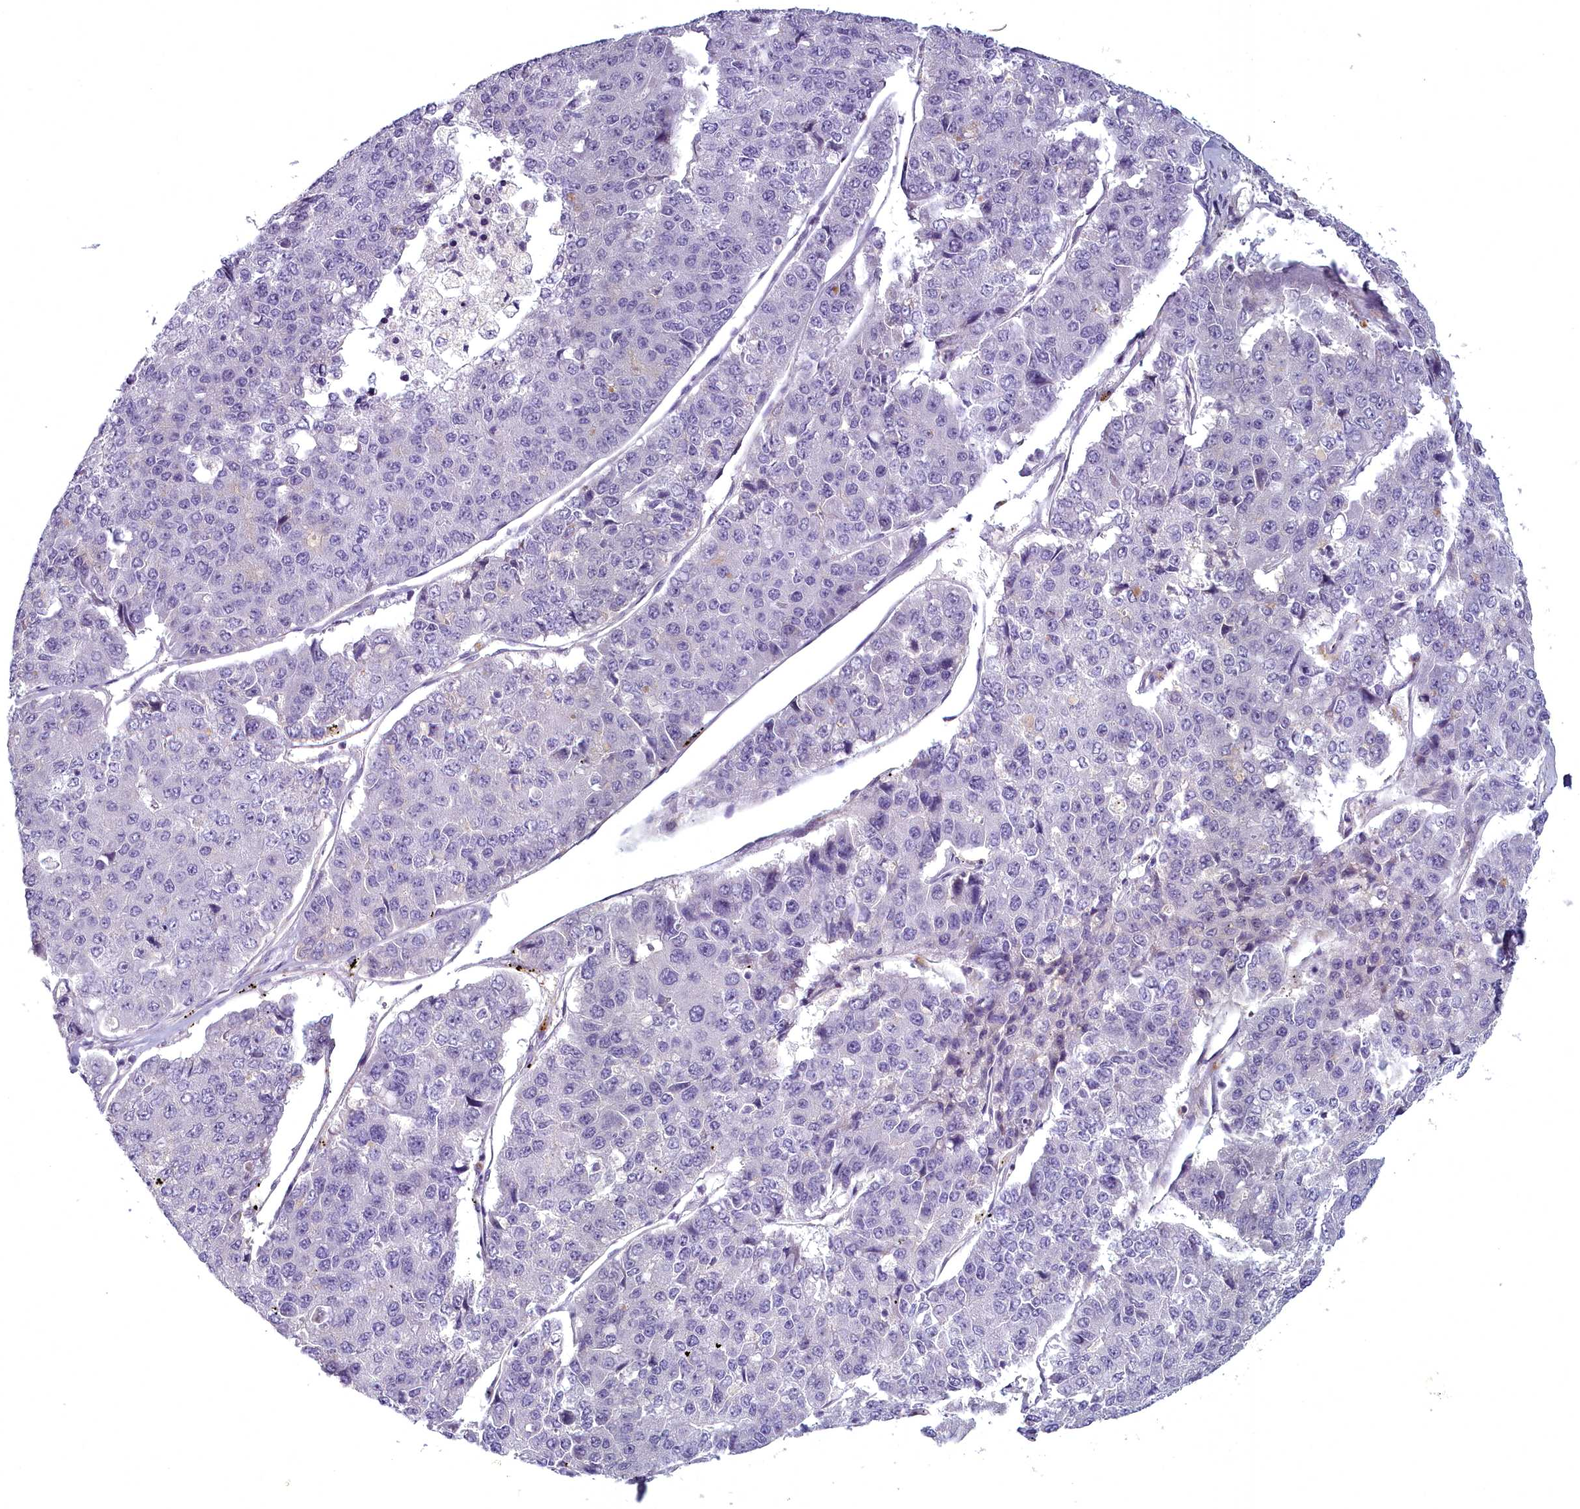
{"staining": {"intensity": "negative", "quantity": "none", "location": "none"}, "tissue": "pancreatic cancer", "cell_type": "Tumor cells", "image_type": "cancer", "snomed": [{"axis": "morphology", "description": "Adenocarcinoma, NOS"}, {"axis": "topography", "description": "Pancreas"}], "caption": "The IHC image has no significant positivity in tumor cells of pancreatic cancer tissue.", "gene": "ARL15", "patient": {"sex": "male", "age": 50}}